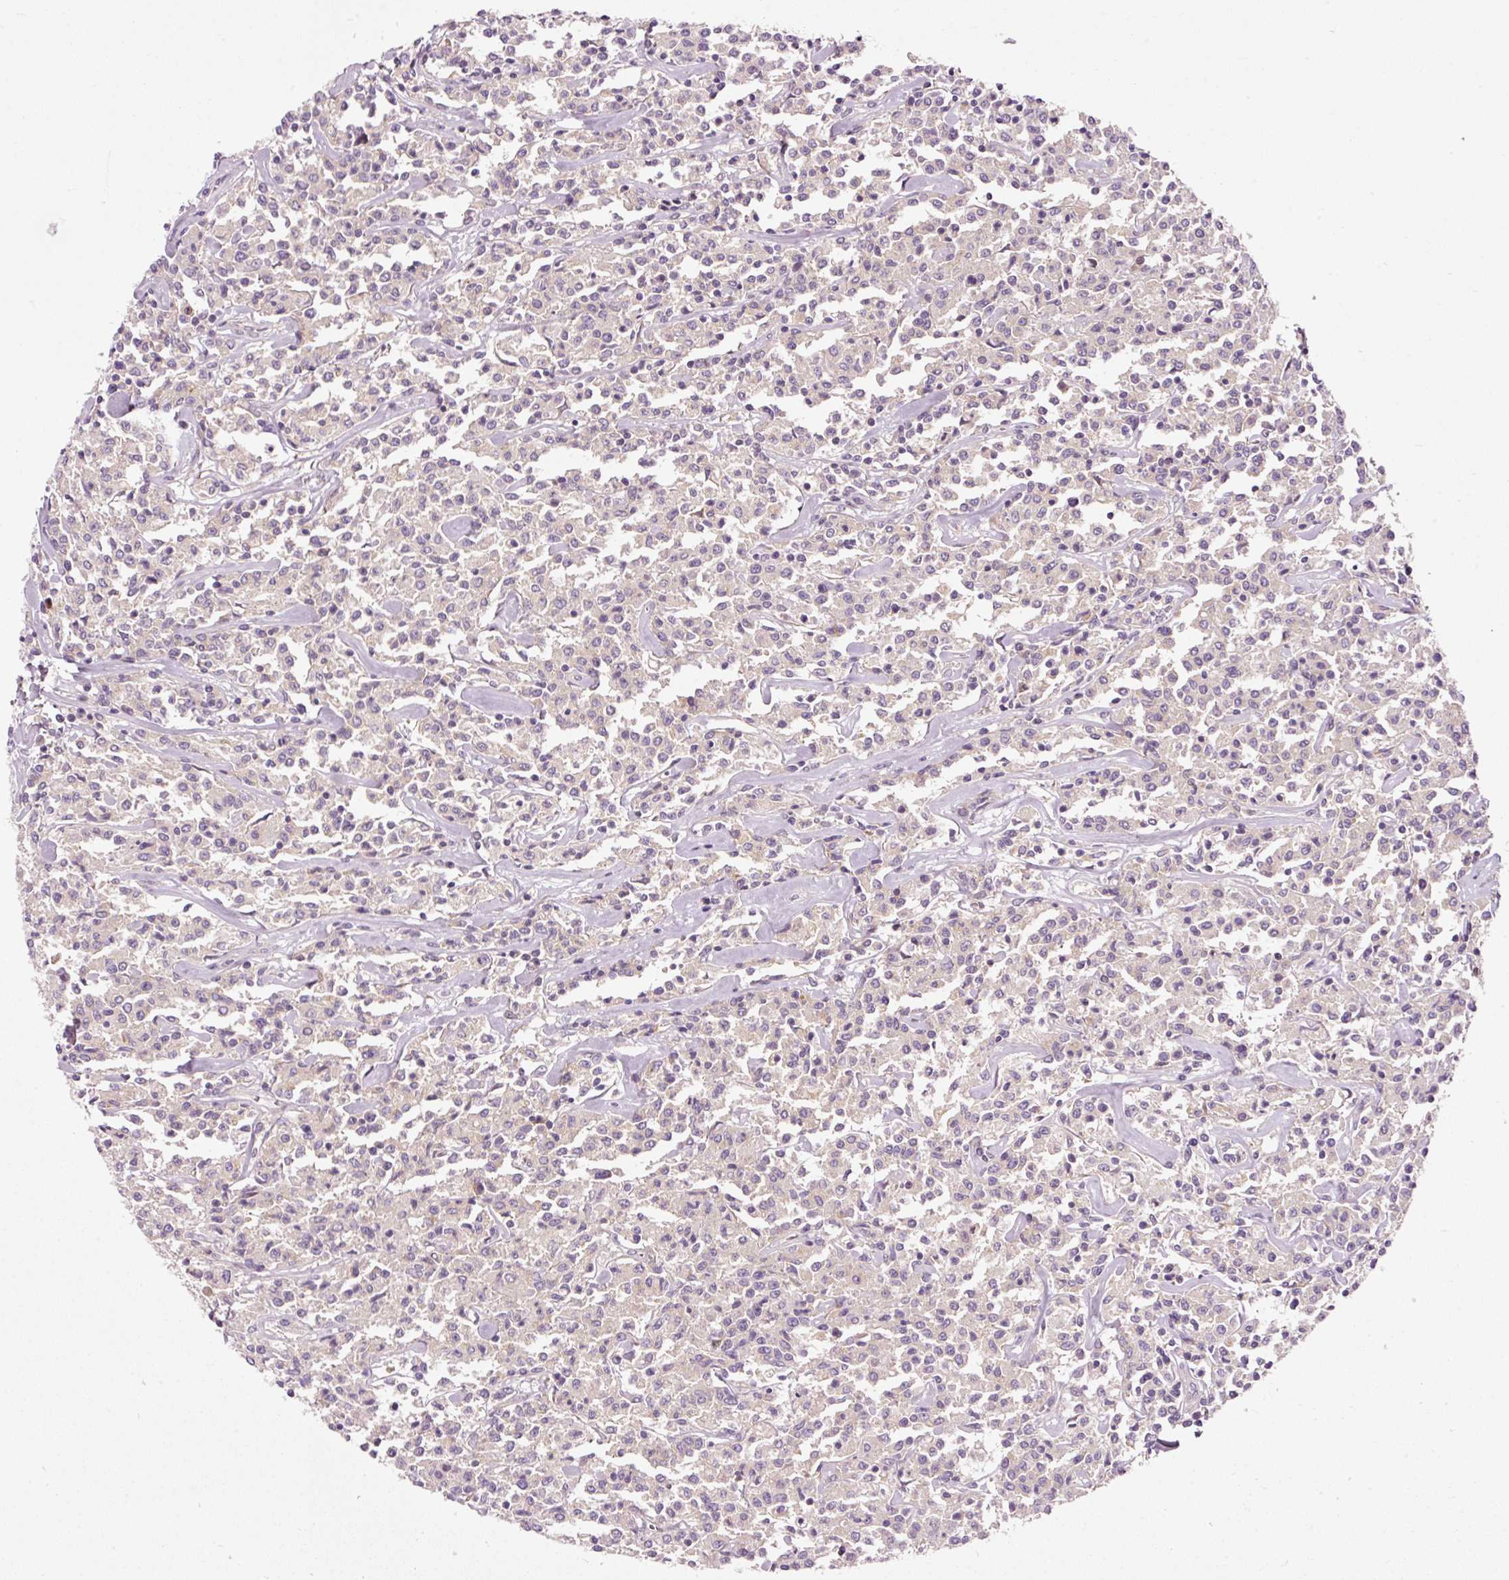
{"staining": {"intensity": "negative", "quantity": "none", "location": "none"}, "tissue": "lymphoma", "cell_type": "Tumor cells", "image_type": "cancer", "snomed": [{"axis": "morphology", "description": "Malignant lymphoma, non-Hodgkin's type, Low grade"}, {"axis": "topography", "description": "Small intestine"}], "caption": "A high-resolution histopathology image shows immunohistochemistry staining of low-grade malignant lymphoma, non-Hodgkin's type, which displays no significant expression in tumor cells. (IHC, brightfield microscopy, high magnification).", "gene": "NAPA", "patient": {"sex": "female", "age": 59}}